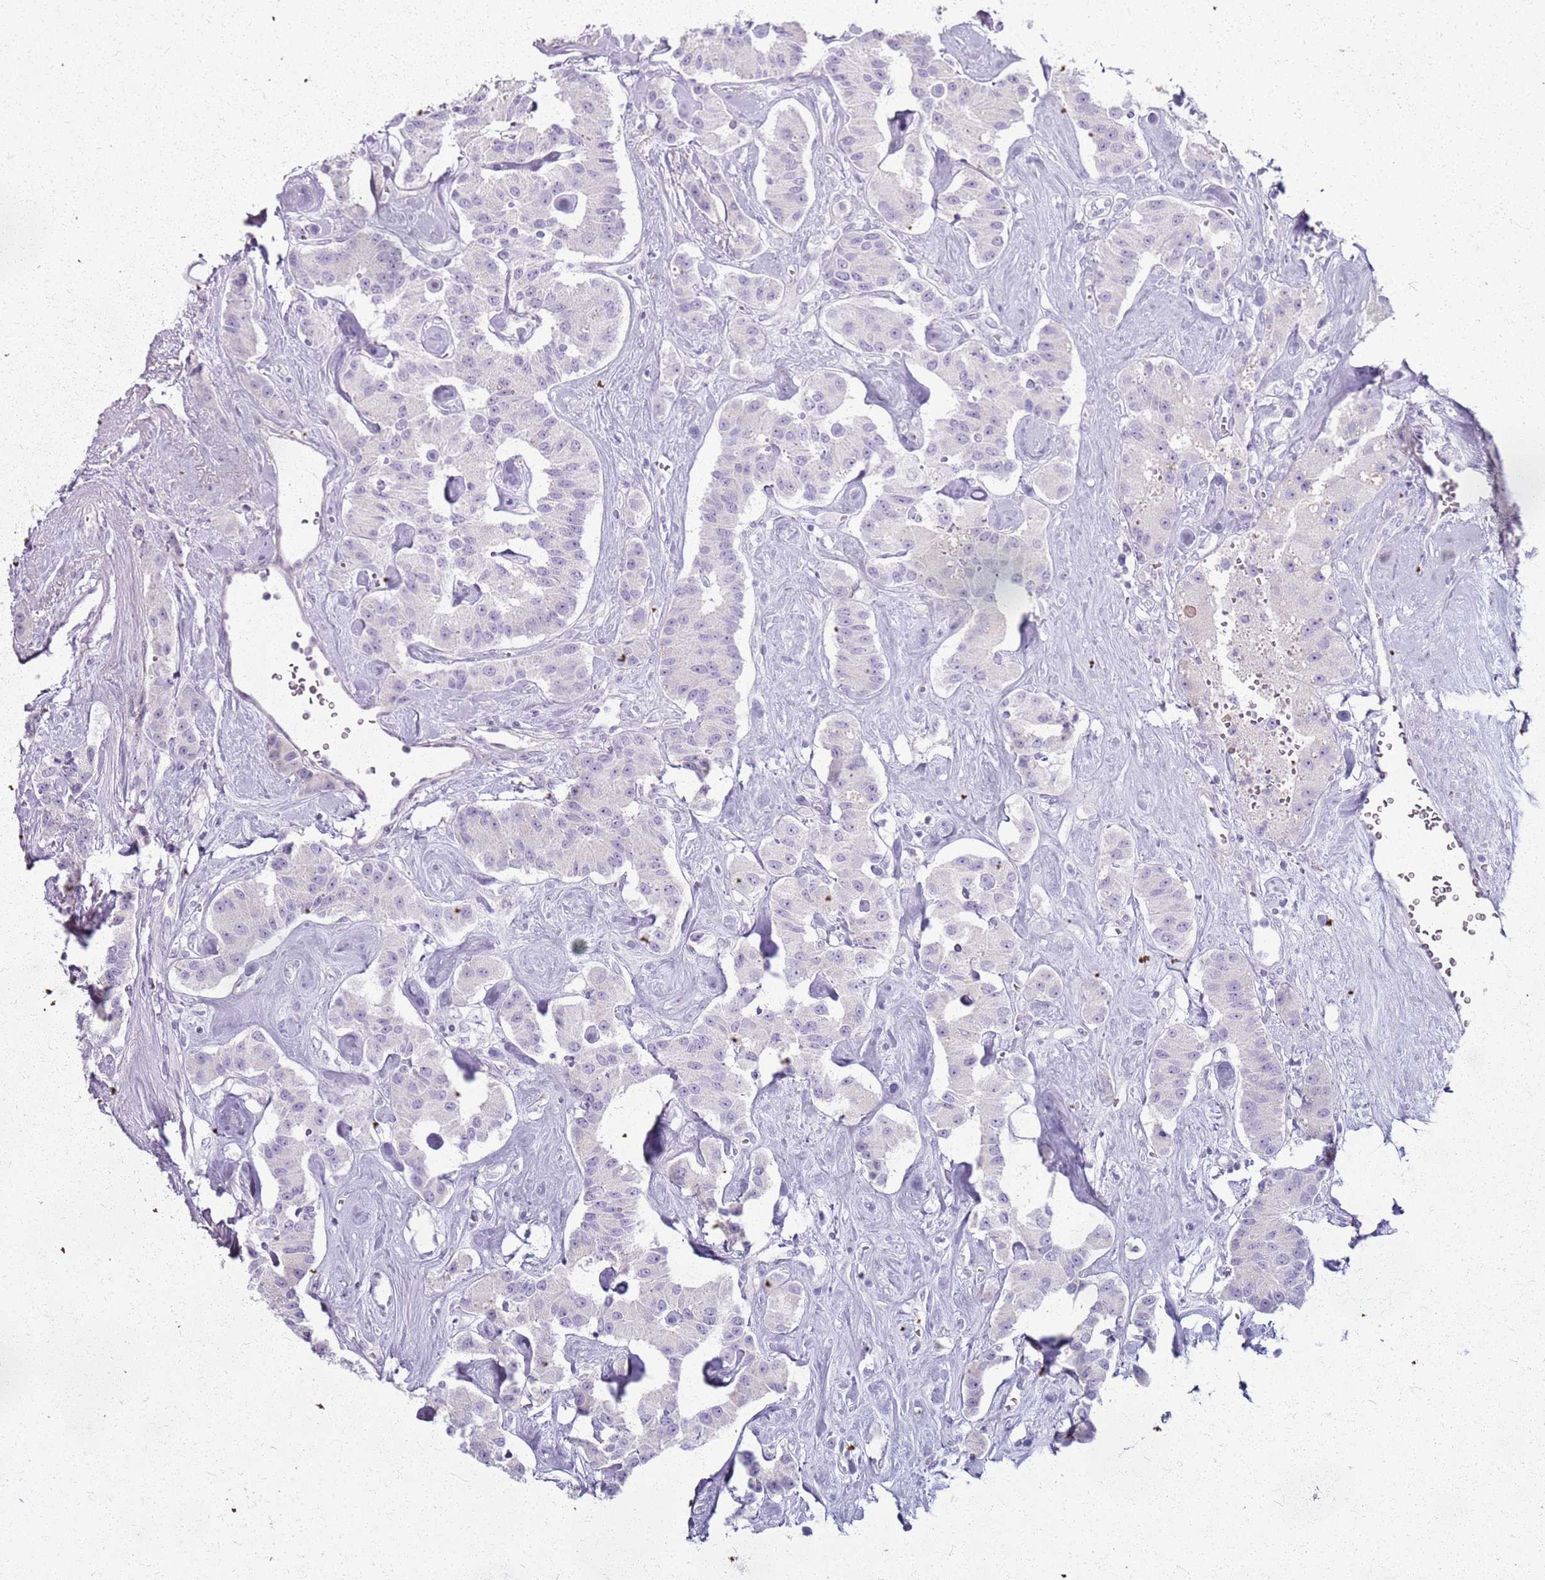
{"staining": {"intensity": "negative", "quantity": "none", "location": "none"}, "tissue": "carcinoid", "cell_type": "Tumor cells", "image_type": "cancer", "snomed": [{"axis": "morphology", "description": "Carcinoid, malignant, NOS"}, {"axis": "topography", "description": "Pancreas"}], "caption": "Malignant carcinoid was stained to show a protein in brown. There is no significant staining in tumor cells.", "gene": "CSRP3", "patient": {"sex": "male", "age": 41}}